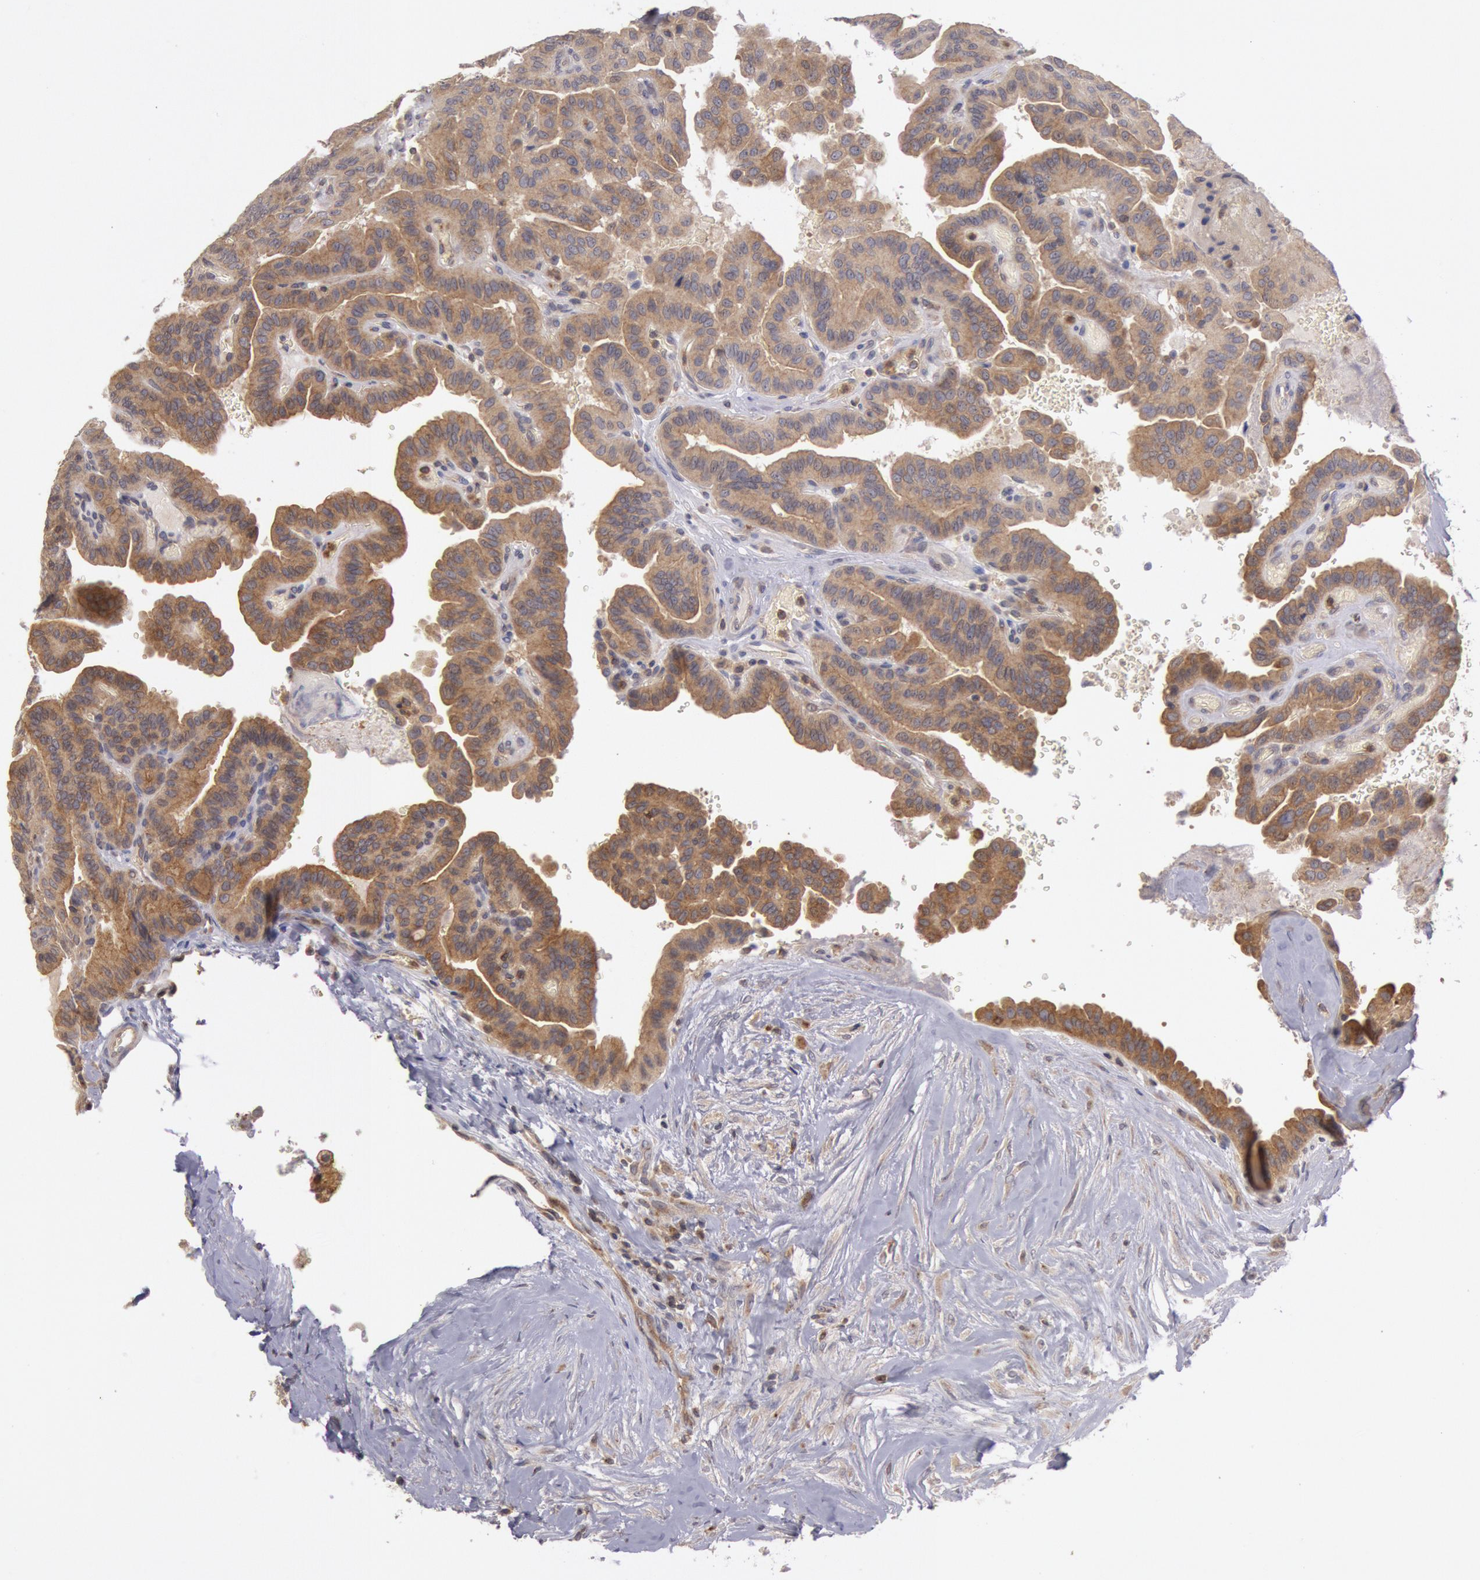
{"staining": {"intensity": "strong", "quantity": ">75%", "location": "cytoplasmic/membranous"}, "tissue": "thyroid cancer", "cell_type": "Tumor cells", "image_type": "cancer", "snomed": [{"axis": "morphology", "description": "Papillary adenocarcinoma, NOS"}, {"axis": "topography", "description": "Thyroid gland"}], "caption": "Tumor cells reveal high levels of strong cytoplasmic/membranous positivity in about >75% of cells in thyroid papillary adenocarcinoma. The staining was performed using DAB (3,3'-diaminobenzidine), with brown indicating positive protein expression. Nuclei are stained blue with hematoxylin.", "gene": "PLA2G6", "patient": {"sex": "male", "age": 87}}